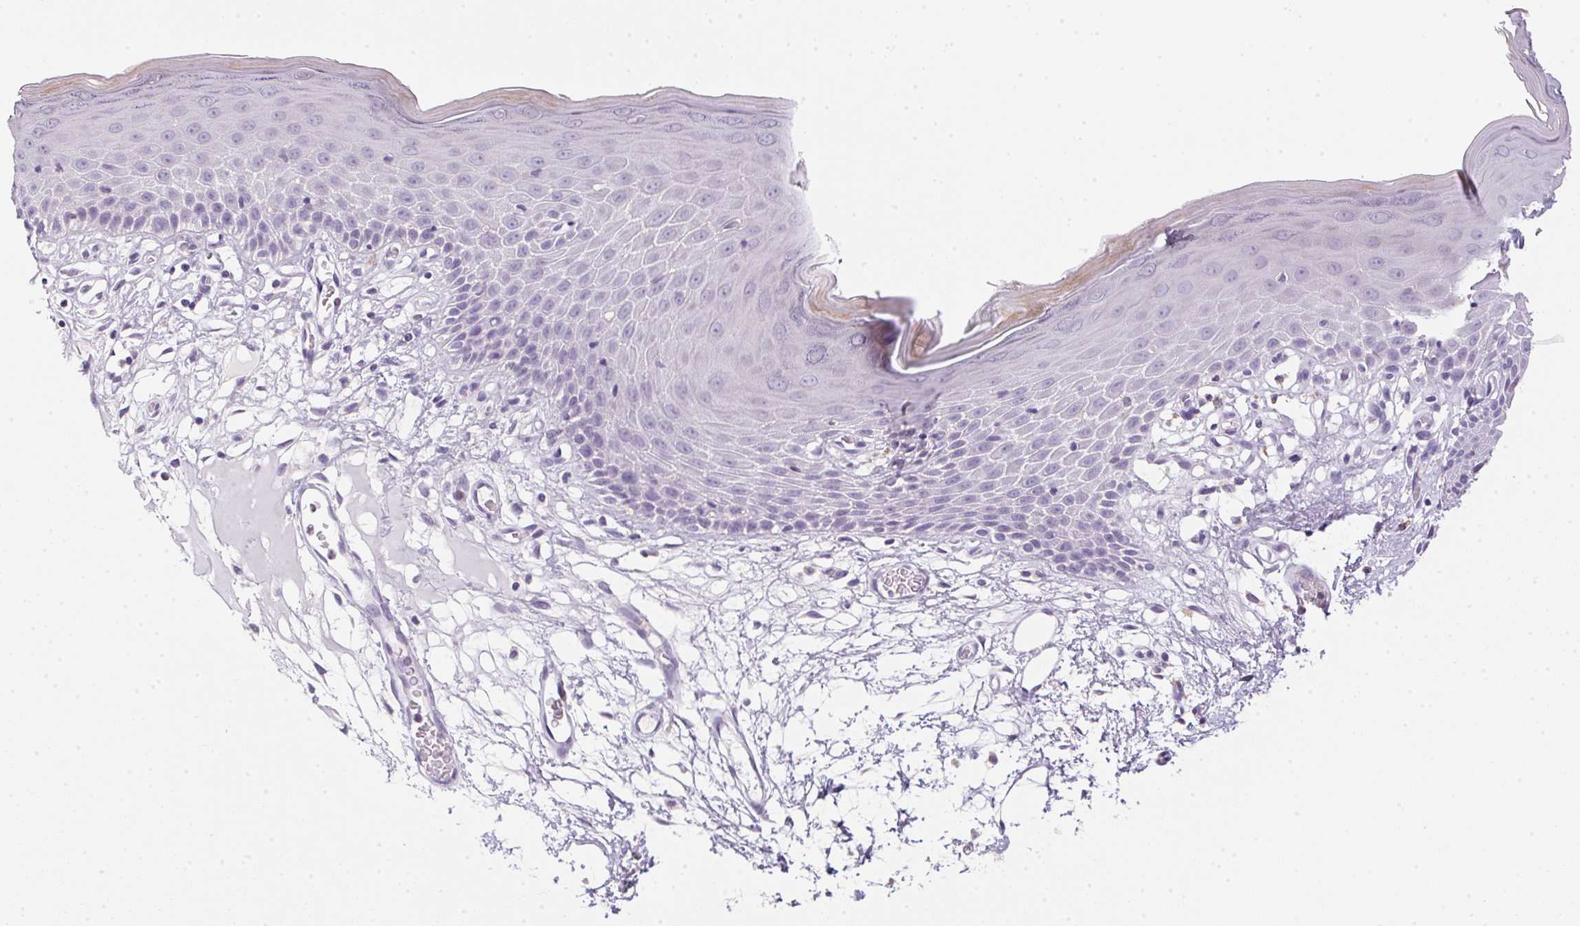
{"staining": {"intensity": "negative", "quantity": "none", "location": "none"}, "tissue": "skin", "cell_type": "Epidermal cells", "image_type": "normal", "snomed": [{"axis": "morphology", "description": "Normal tissue, NOS"}, {"axis": "topography", "description": "Vulva"}], "caption": "A high-resolution histopathology image shows immunohistochemistry staining of benign skin, which shows no significant expression in epidermal cells. (Brightfield microscopy of DAB IHC at high magnification).", "gene": "ECPAS", "patient": {"sex": "female", "age": 68}}